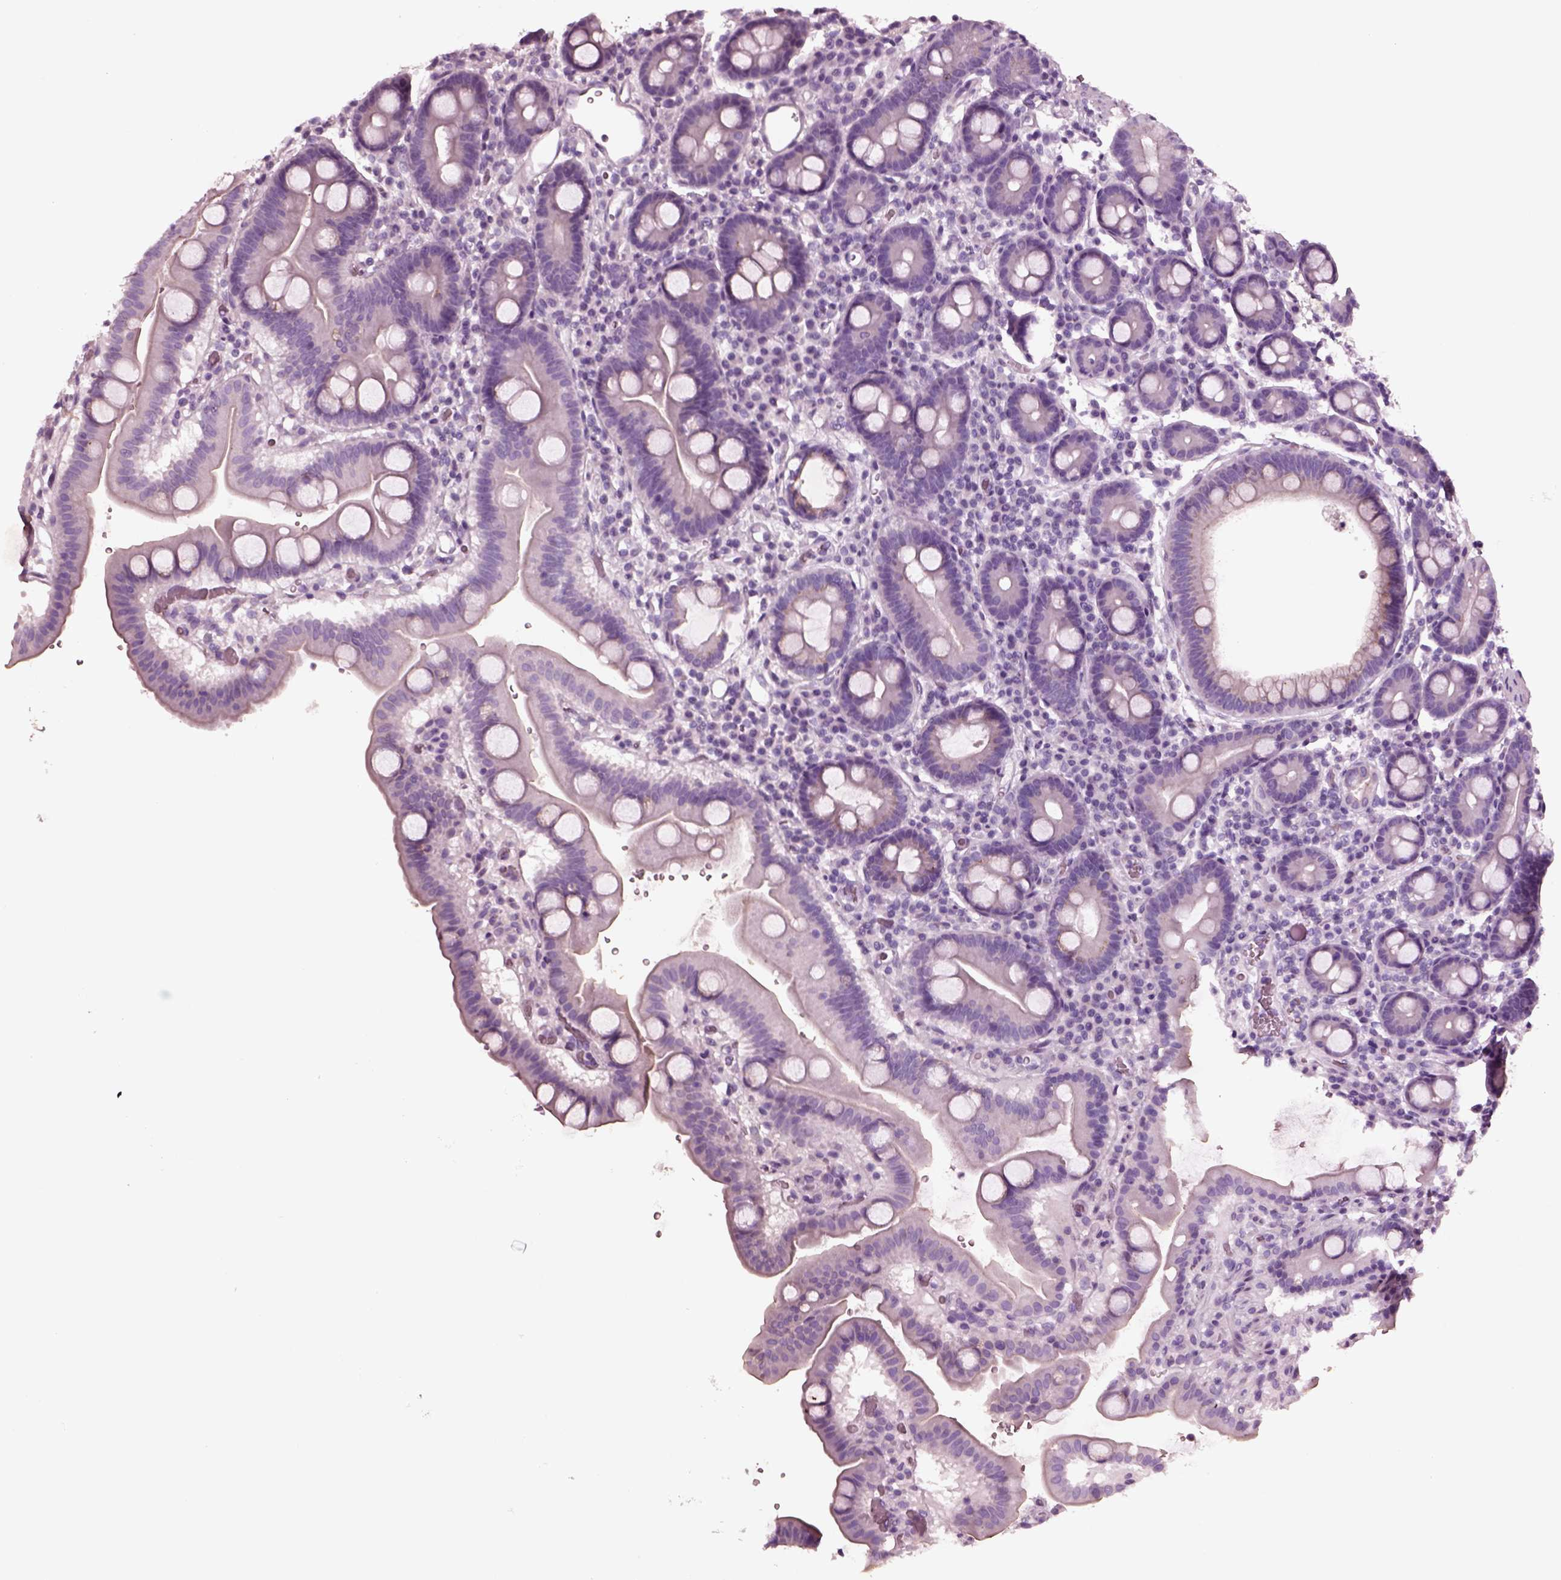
{"staining": {"intensity": "negative", "quantity": "none", "location": "none"}, "tissue": "duodenum", "cell_type": "Glandular cells", "image_type": "normal", "snomed": [{"axis": "morphology", "description": "Normal tissue, NOS"}, {"axis": "topography", "description": "Duodenum"}], "caption": "The immunohistochemistry histopathology image has no significant positivity in glandular cells of duodenum. Nuclei are stained in blue.", "gene": "NMRK2", "patient": {"sex": "male", "age": 59}}